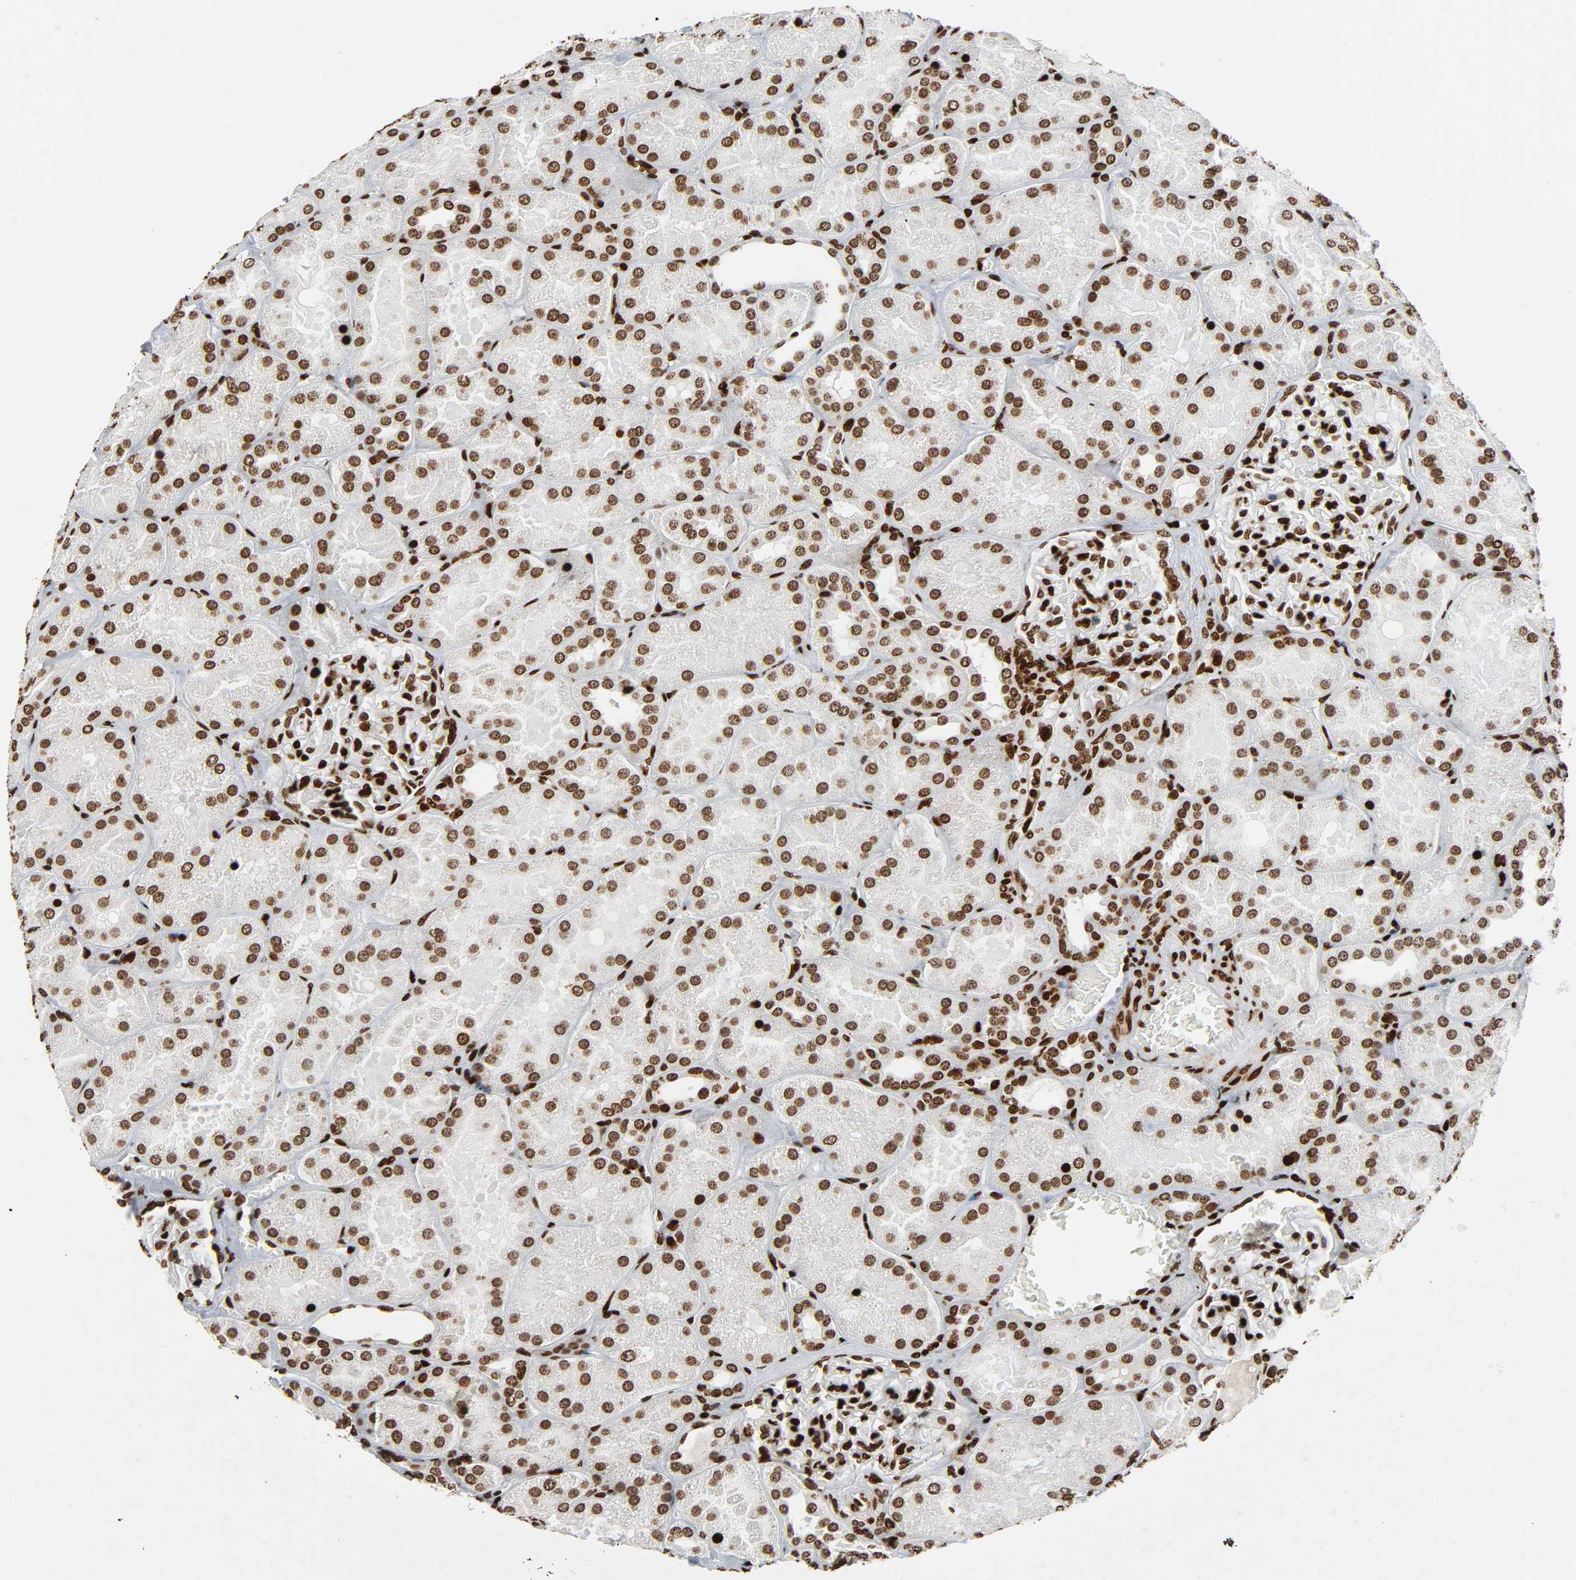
{"staining": {"intensity": "moderate", "quantity": ">75%", "location": "nuclear"}, "tissue": "kidney", "cell_type": "Cells in glomeruli", "image_type": "normal", "snomed": [{"axis": "morphology", "description": "Normal tissue, NOS"}, {"axis": "topography", "description": "Kidney"}], "caption": "Brown immunohistochemical staining in benign human kidney shows moderate nuclear expression in approximately >75% of cells in glomeruli.", "gene": "RXRA", "patient": {"sex": "male", "age": 28}}